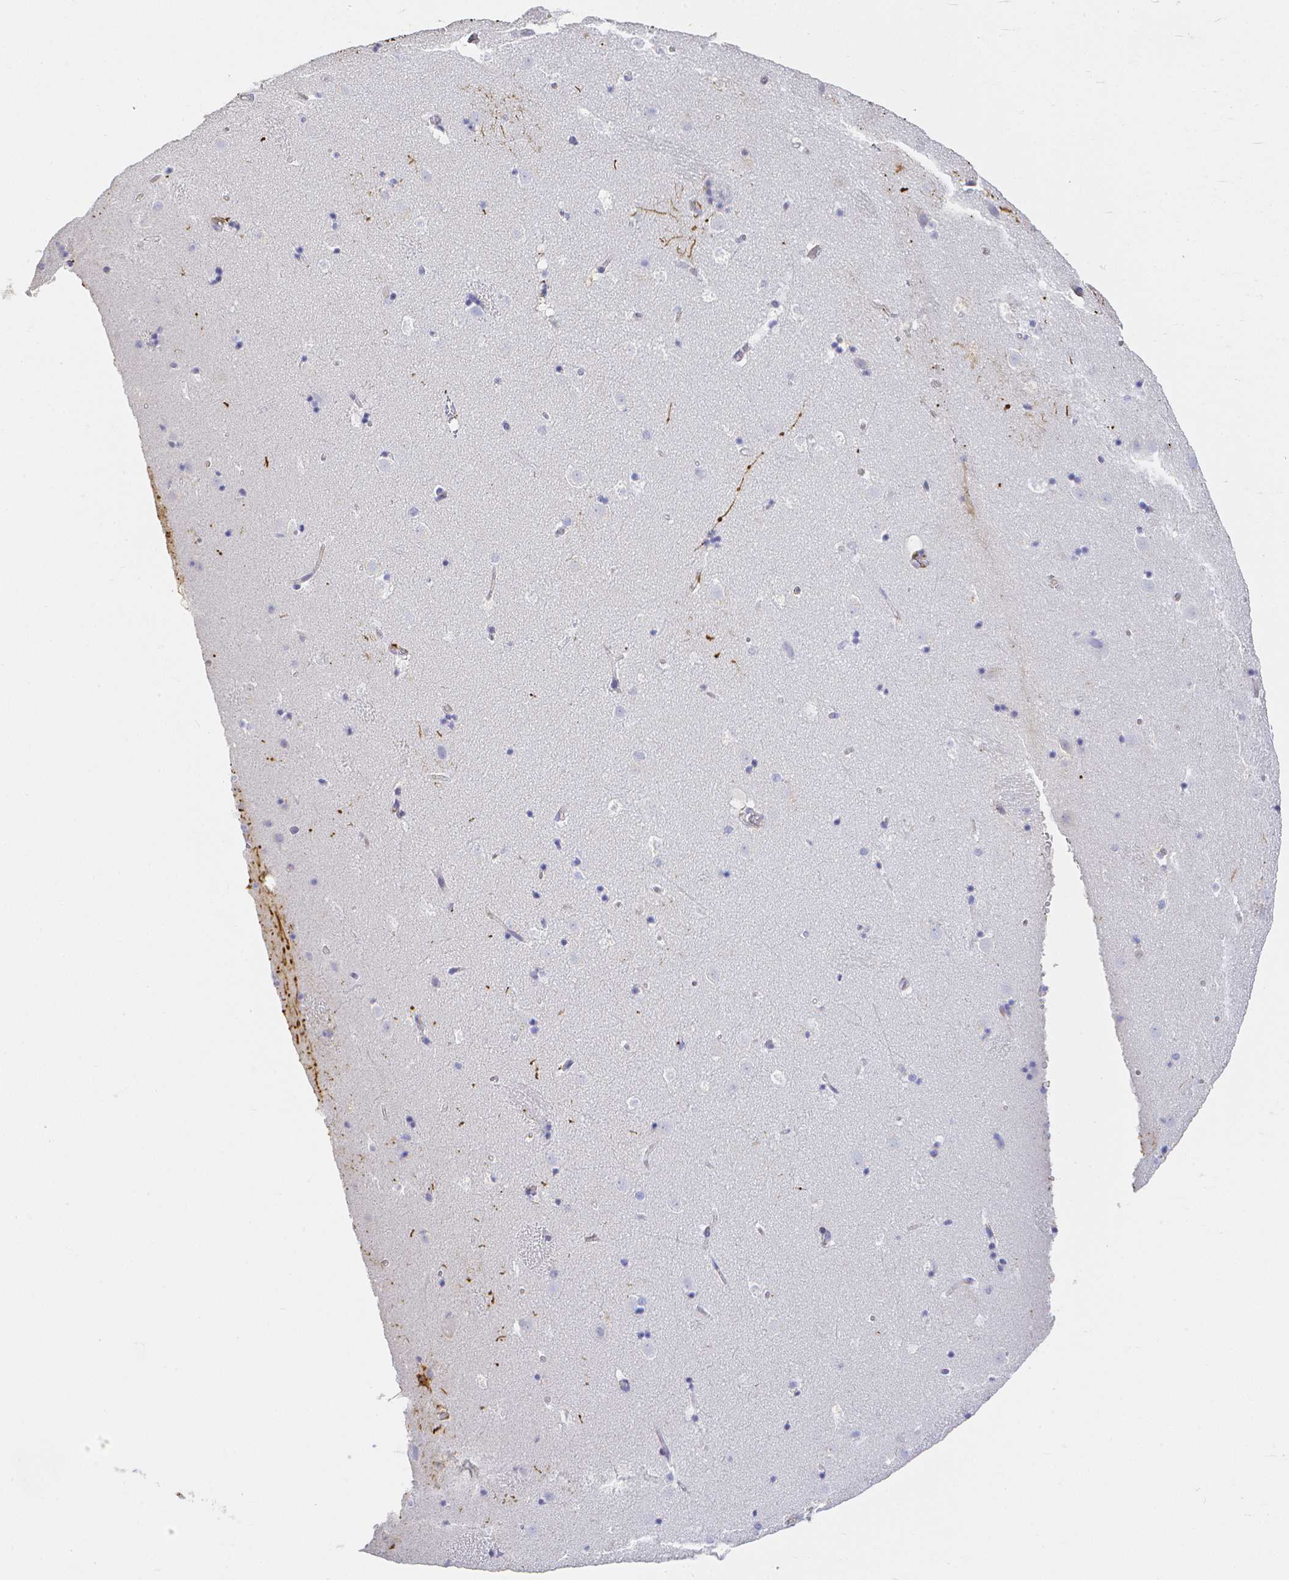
{"staining": {"intensity": "strong", "quantity": "<25%", "location": "cytoplasmic/membranous"}, "tissue": "caudate", "cell_type": "Glial cells", "image_type": "normal", "snomed": [{"axis": "morphology", "description": "Normal tissue, NOS"}, {"axis": "topography", "description": "Lateral ventricle wall"}], "caption": "Brown immunohistochemical staining in benign caudate reveals strong cytoplasmic/membranous positivity in about <25% of glial cells. The protein of interest is stained brown, and the nuclei are stained in blue (DAB (3,3'-diaminobenzidine) IHC with brightfield microscopy, high magnification).", "gene": "SMURF1", "patient": {"sex": "male", "age": 37}}